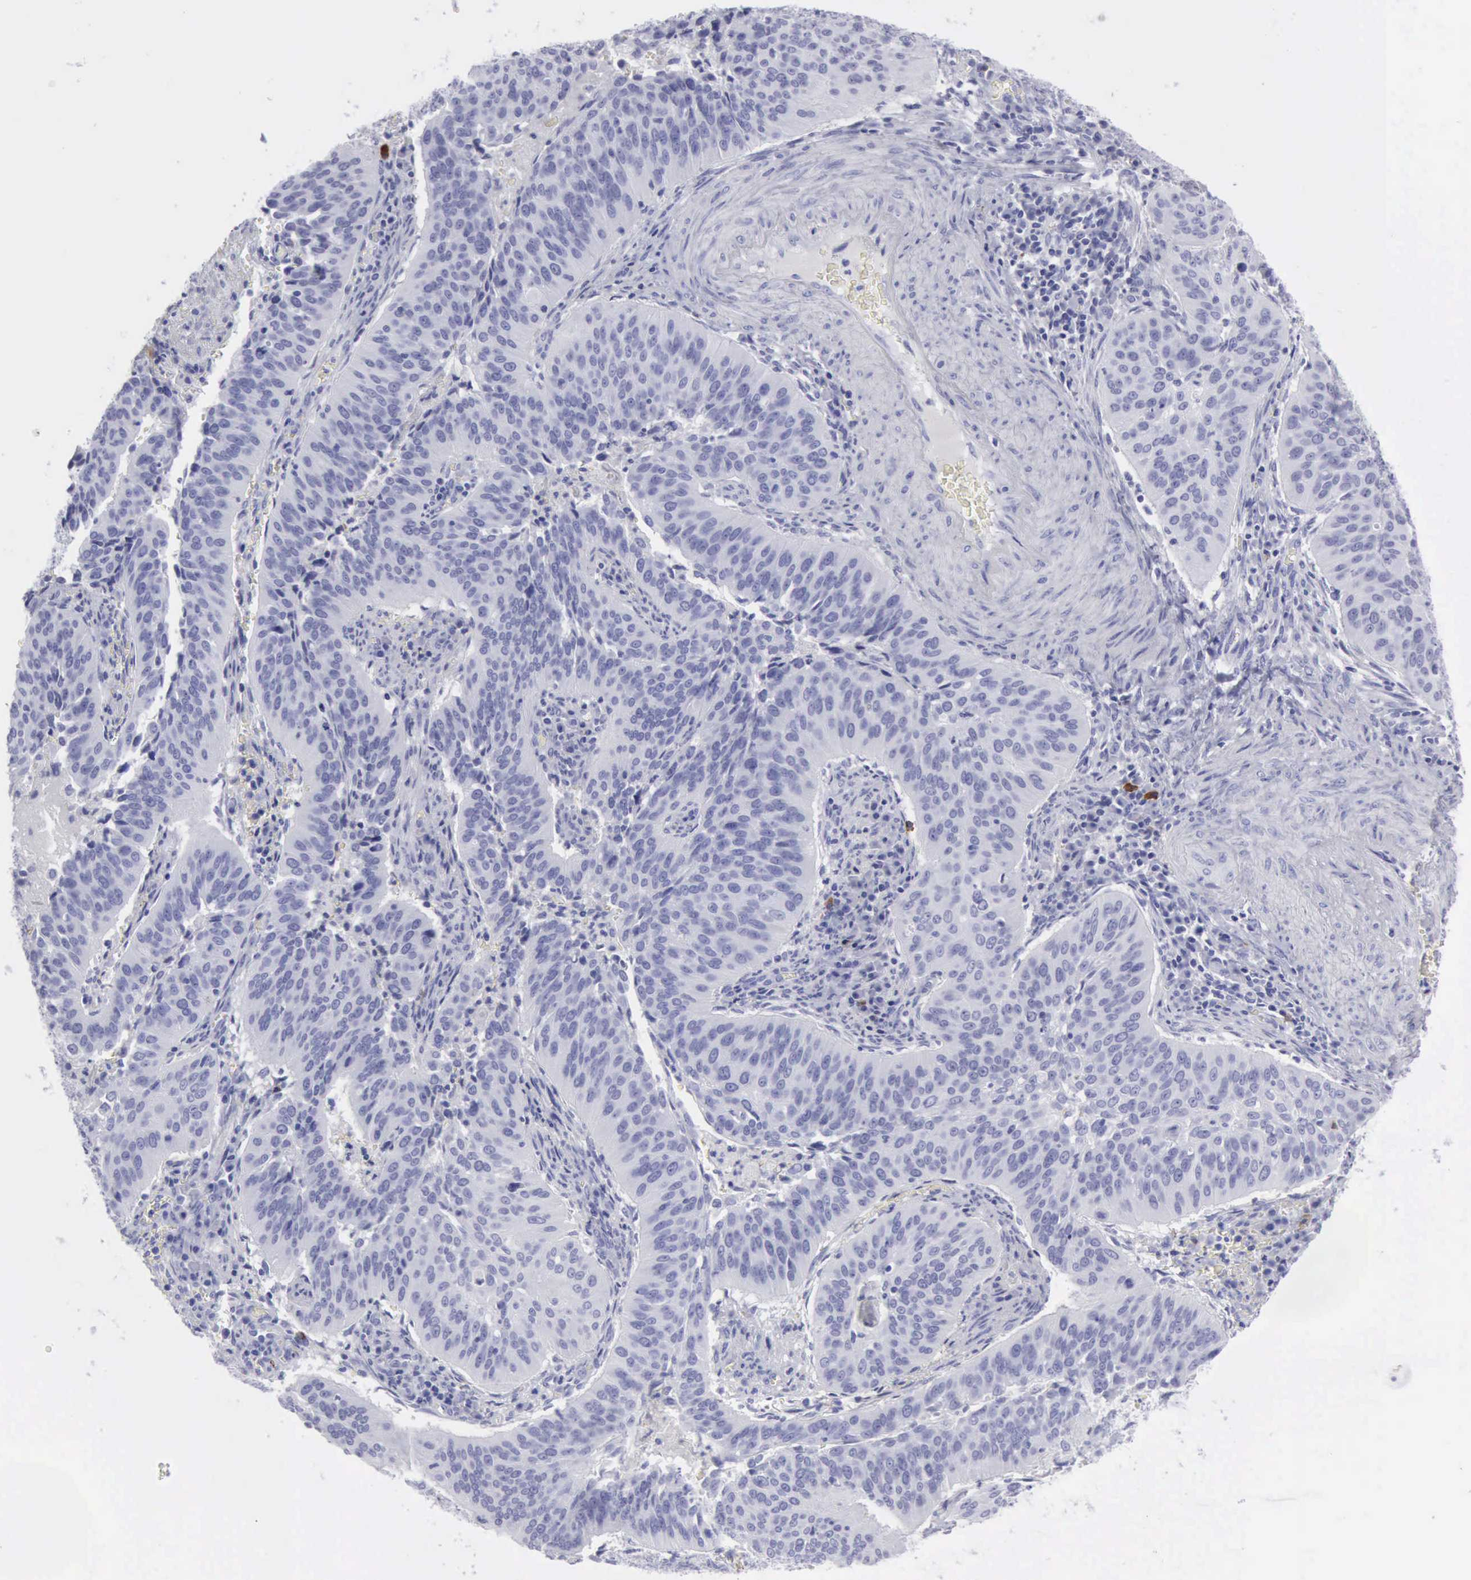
{"staining": {"intensity": "negative", "quantity": "none", "location": "none"}, "tissue": "cervical cancer", "cell_type": "Tumor cells", "image_type": "cancer", "snomed": [{"axis": "morphology", "description": "Squamous cell carcinoma, NOS"}, {"axis": "topography", "description": "Cervix"}], "caption": "DAB immunohistochemical staining of human cervical cancer (squamous cell carcinoma) demonstrates no significant expression in tumor cells.", "gene": "NCAM1", "patient": {"sex": "female", "age": 39}}